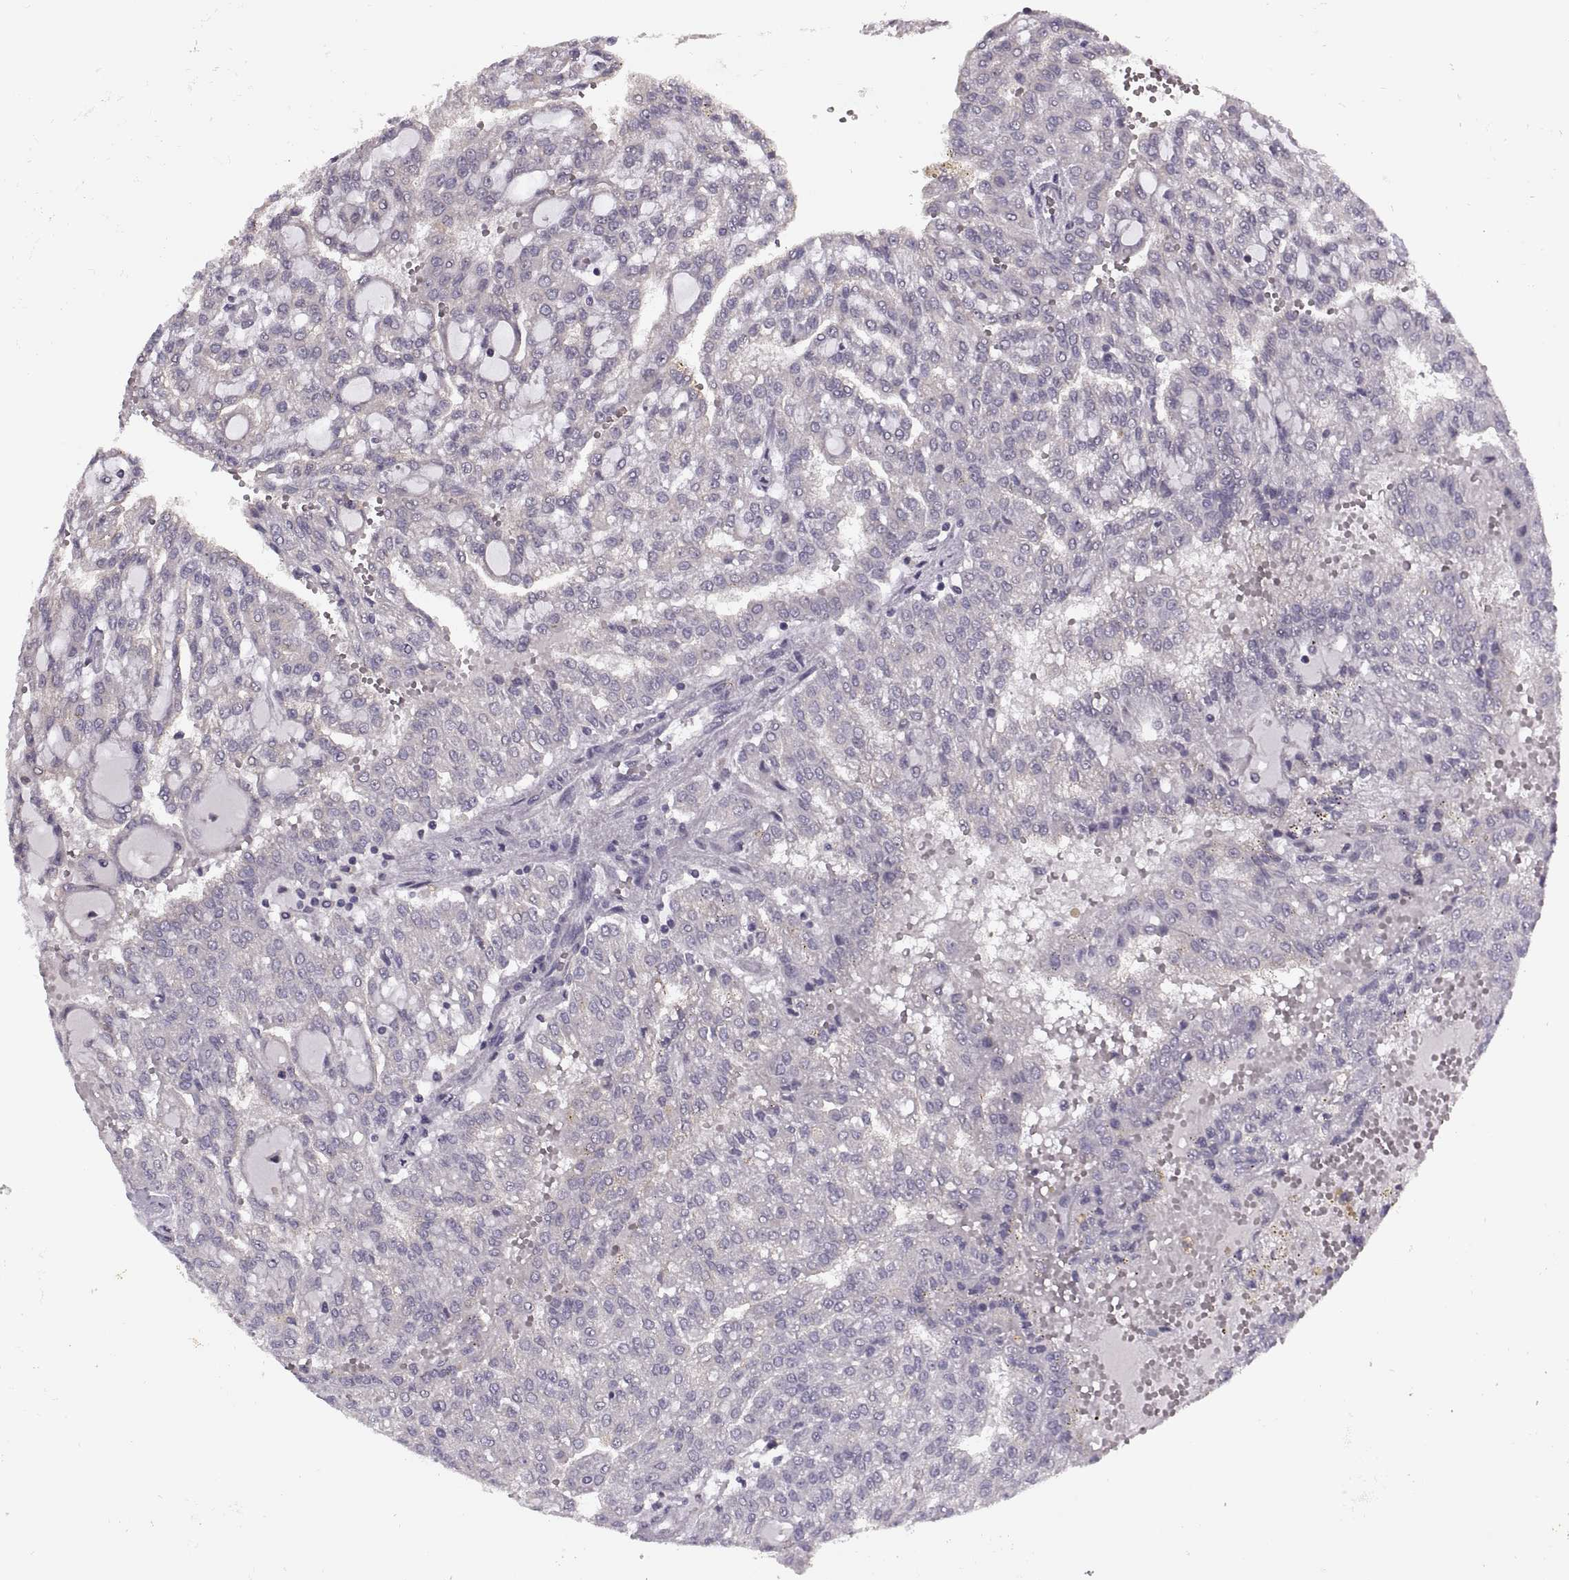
{"staining": {"intensity": "negative", "quantity": "none", "location": "none"}, "tissue": "renal cancer", "cell_type": "Tumor cells", "image_type": "cancer", "snomed": [{"axis": "morphology", "description": "Adenocarcinoma, NOS"}, {"axis": "topography", "description": "Kidney"}], "caption": "Renal adenocarcinoma was stained to show a protein in brown. There is no significant expression in tumor cells.", "gene": "CACNA1F", "patient": {"sex": "male", "age": 63}}